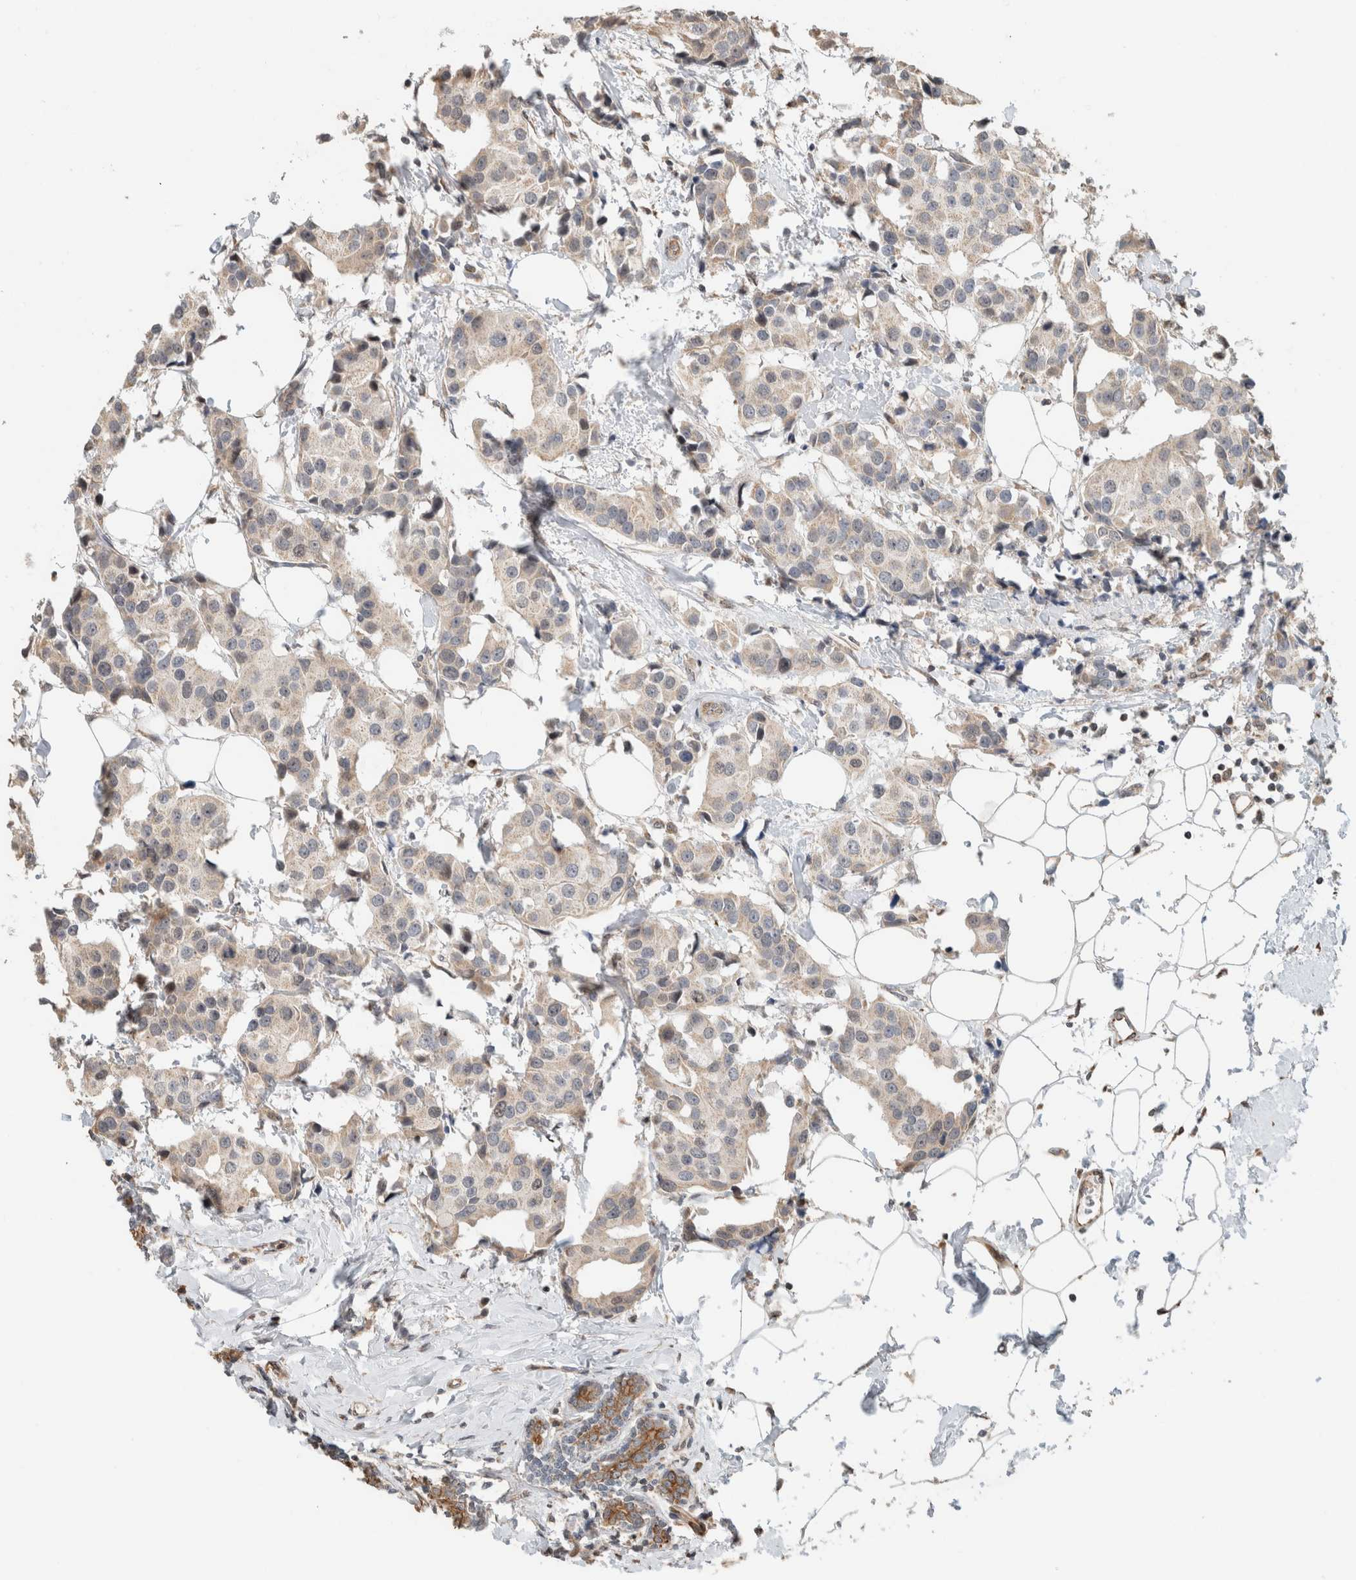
{"staining": {"intensity": "weak", "quantity": "25%-75%", "location": "cytoplasmic/membranous"}, "tissue": "breast cancer", "cell_type": "Tumor cells", "image_type": "cancer", "snomed": [{"axis": "morphology", "description": "Normal tissue, NOS"}, {"axis": "morphology", "description": "Duct carcinoma"}, {"axis": "topography", "description": "Breast"}], "caption": "This histopathology image reveals immunohistochemistry (IHC) staining of invasive ductal carcinoma (breast), with low weak cytoplasmic/membranous staining in about 25%-75% of tumor cells.", "gene": "GINS4", "patient": {"sex": "female", "age": 39}}